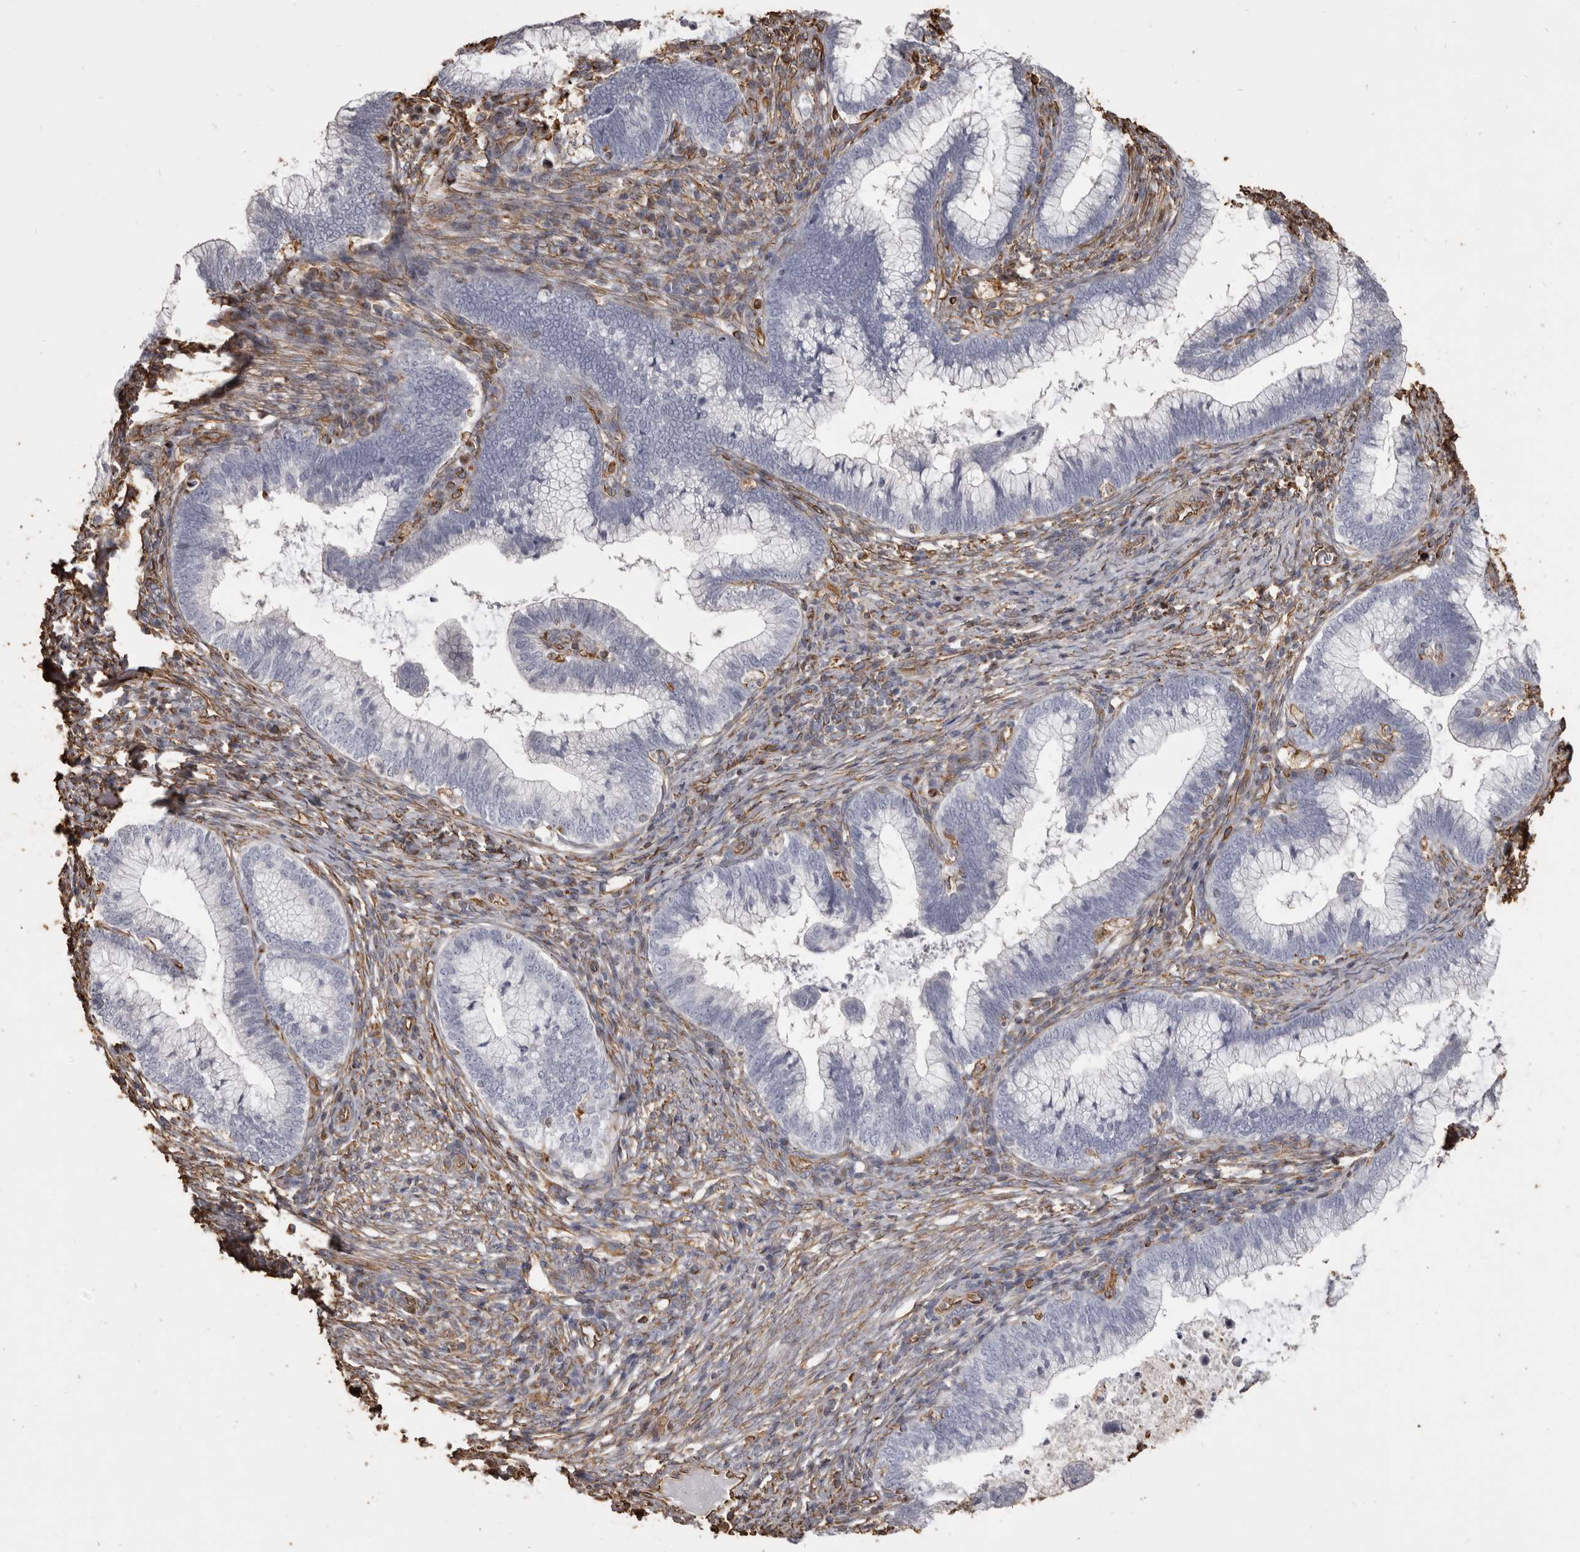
{"staining": {"intensity": "negative", "quantity": "none", "location": "none"}, "tissue": "cervical cancer", "cell_type": "Tumor cells", "image_type": "cancer", "snomed": [{"axis": "morphology", "description": "Adenocarcinoma, NOS"}, {"axis": "topography", "description": "Cervix"}], "caption": "The immunohistochemistry histopathology image has no significant staining in tumor cells of cervical cancer tissue.", "gene": "MTURN", "patient": {"sex": "female", "age": 36}}